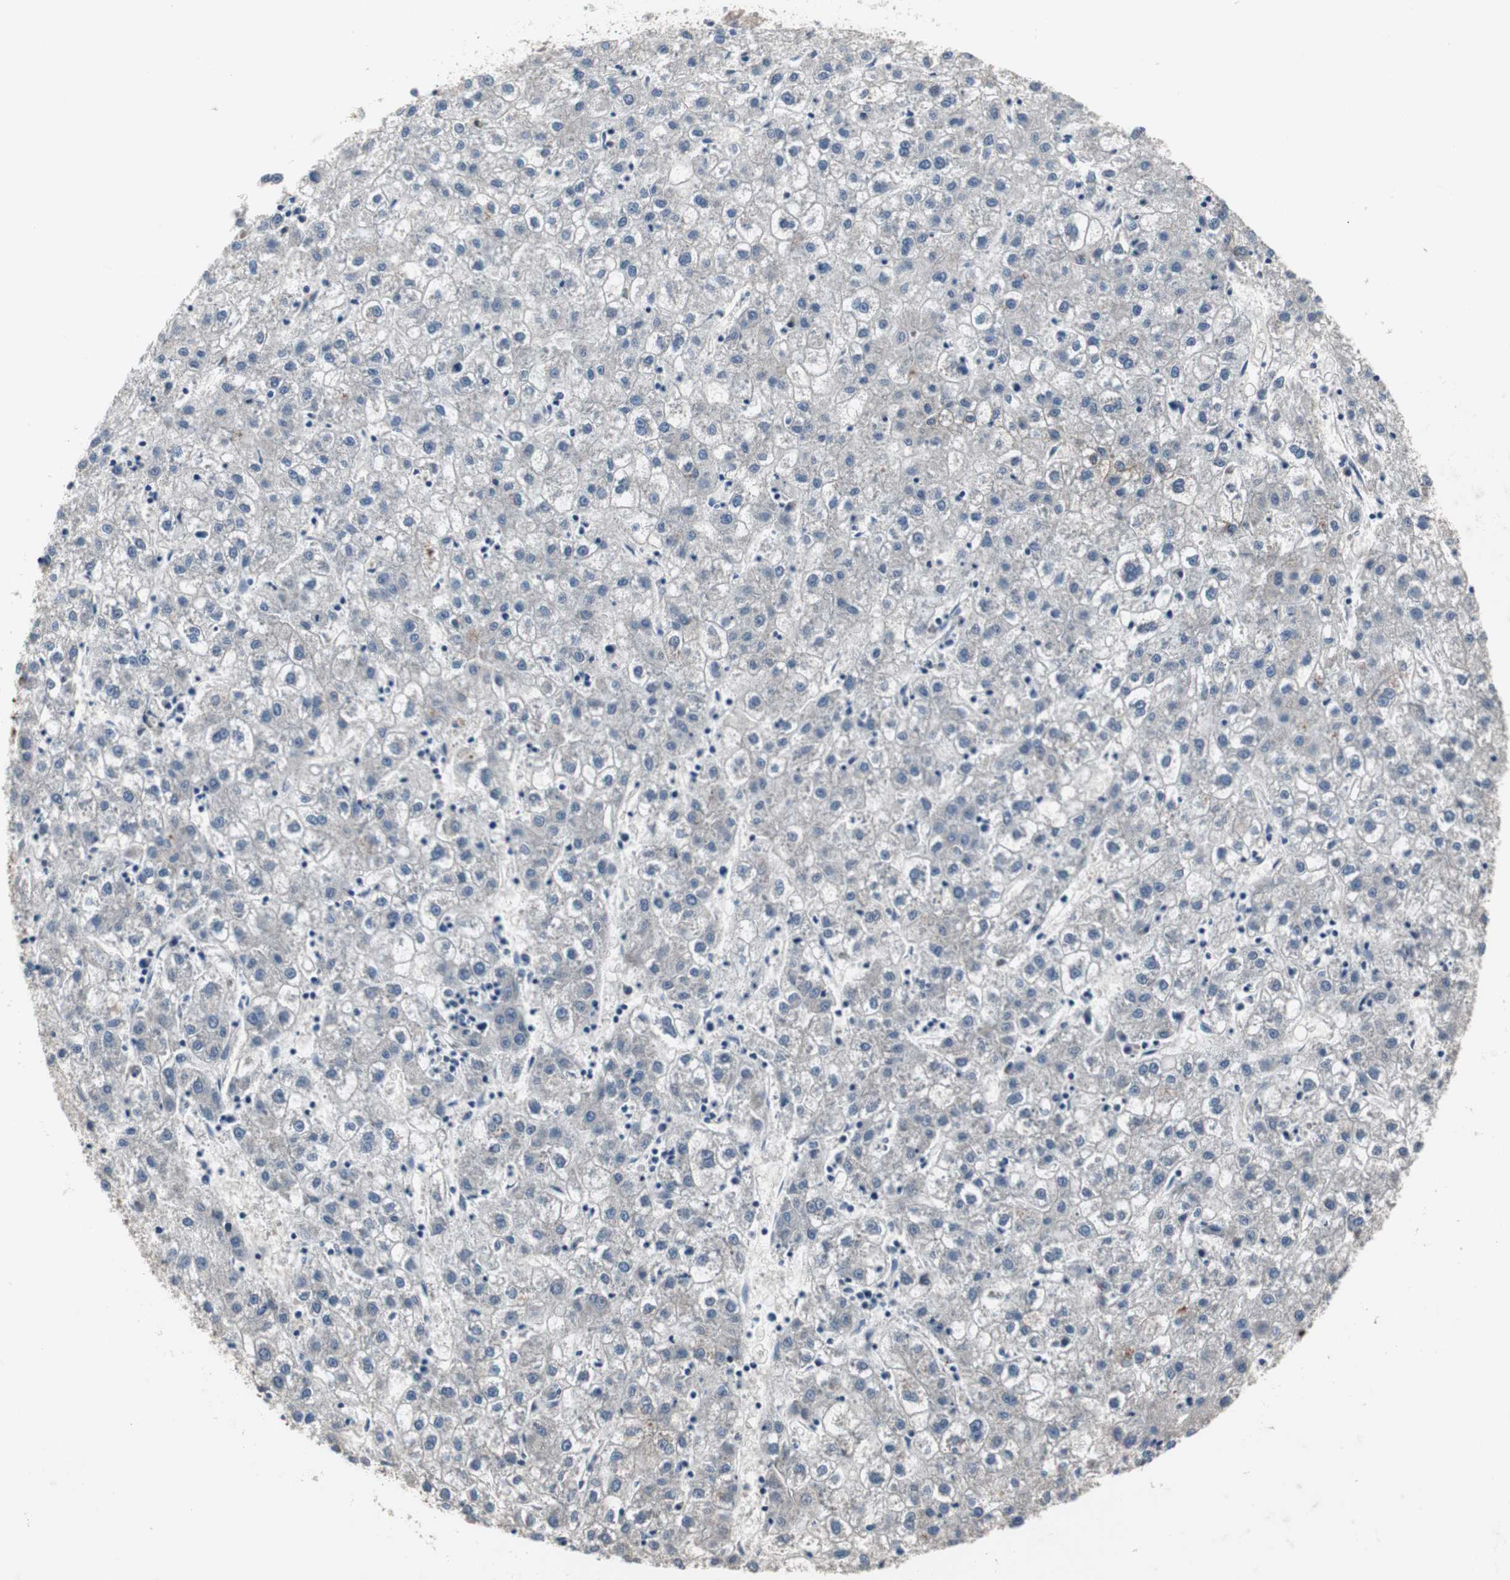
{"staining": {"intensity": "negative", "quantity": "none", "location": "none"}, "tissue": "liver cancer", "cell_type": "Tumor cells", "image_type": "cancer", "snomed": [{"axis": "morphology", "description": "Carcinoma, Hepatocellular, NOS"}, {"axis": "topography", "description": "Liver"}], "caption": "Tumor cells are negative for brown protein staining in liver cancer (hepatocellular carcinoma).", "gene": "CALB2", "patient": {"sex": "male", "age": 72}}